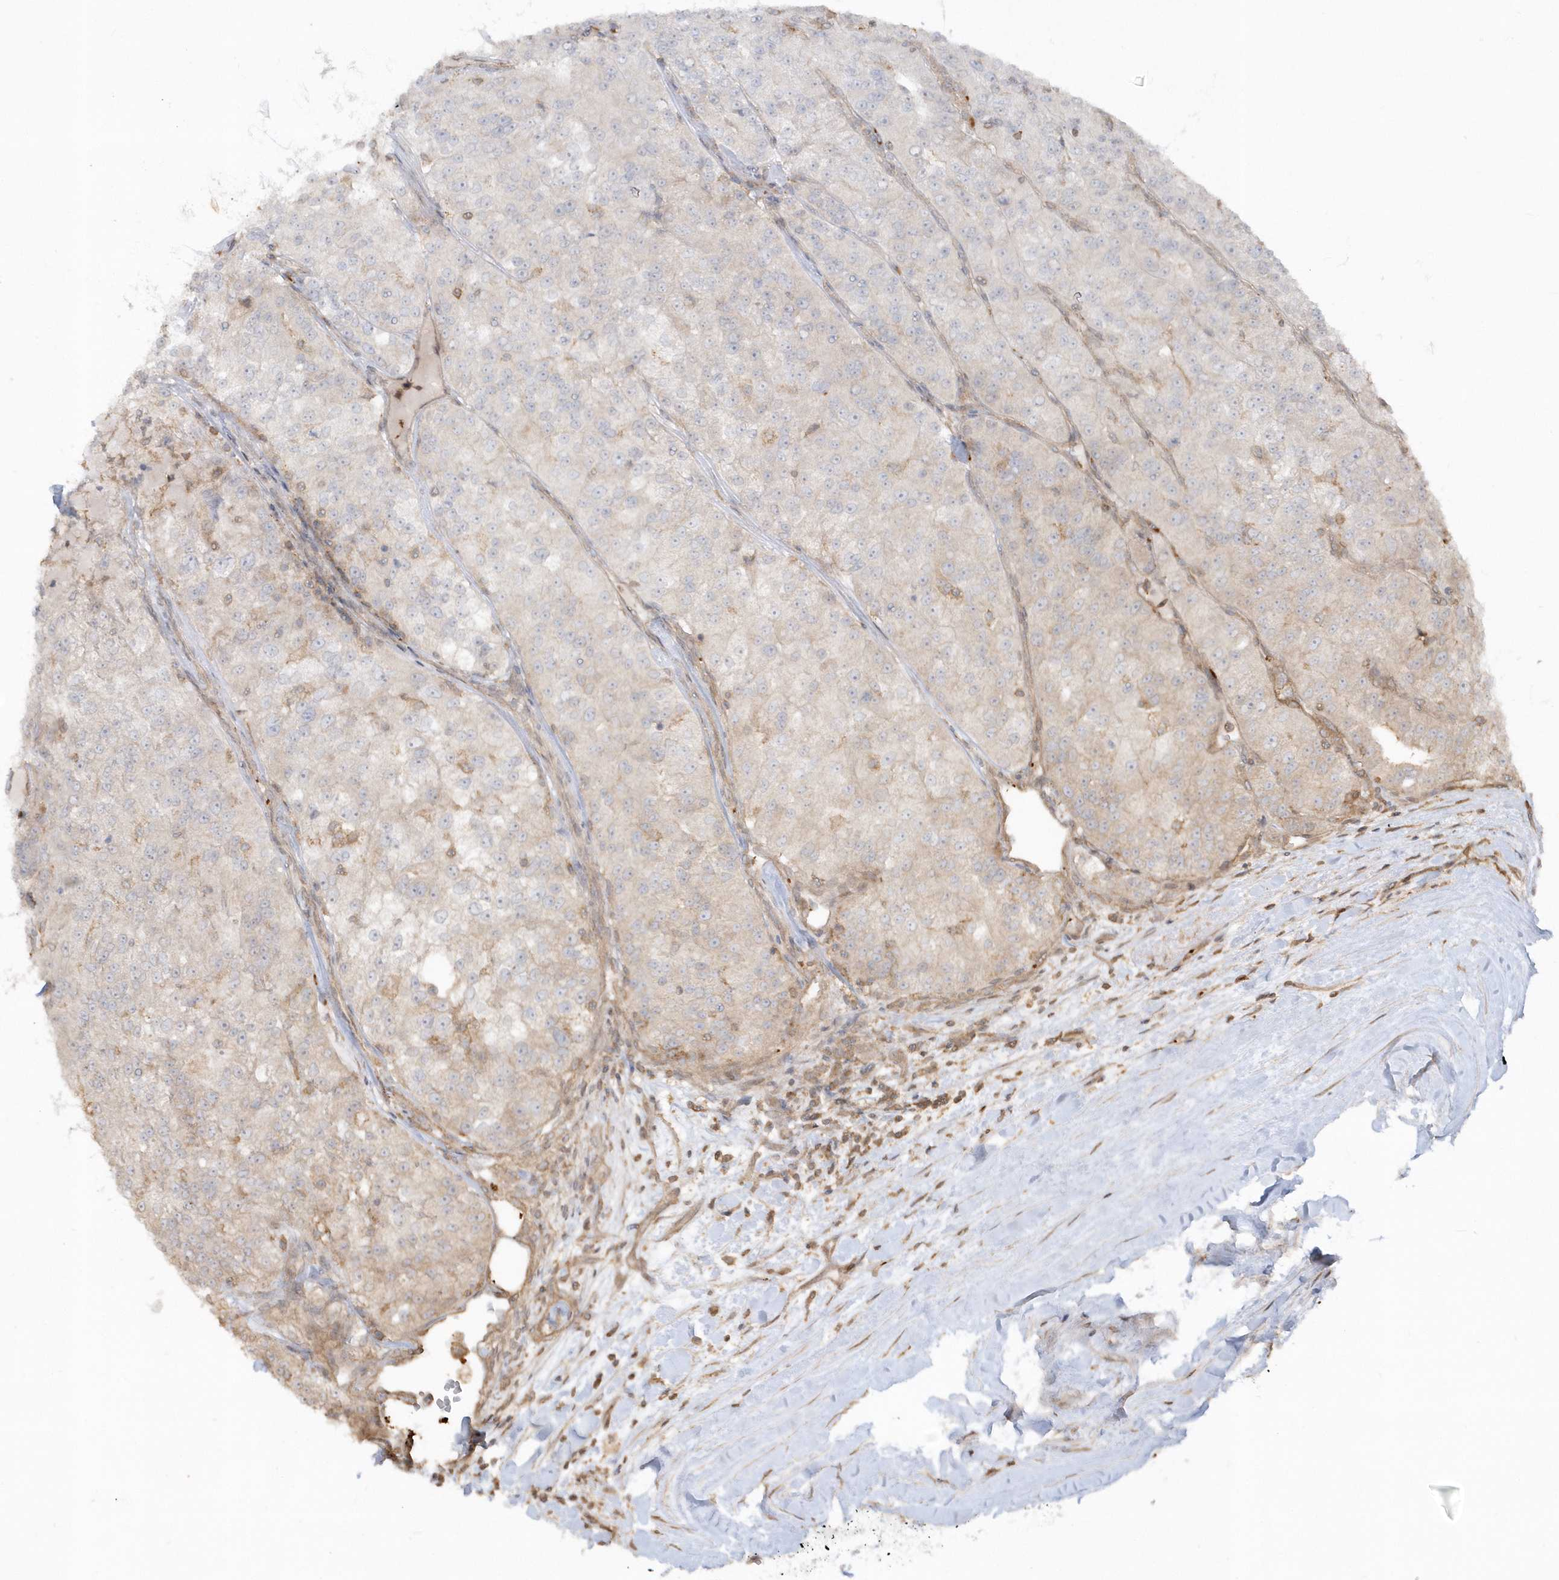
{"staining": {"intensity": "weak", "quantity": "<25%", "location": "cytoplasmic/membranous"}, "tissue": "renal cancer", "cell_type": "Tumor cells", "image_type": "cancer", "snomed": [{"axis": "morphology", "description": "Adenocarcinoma, NOS"}, {"axis": "topography", "description": "Kidney"}], "caption": "This is an IHC image of renal adenocarcinoma. There is no expression in tumor cells.", "gene": "BSN", "patient": {"sex": "female", "age": 63}}